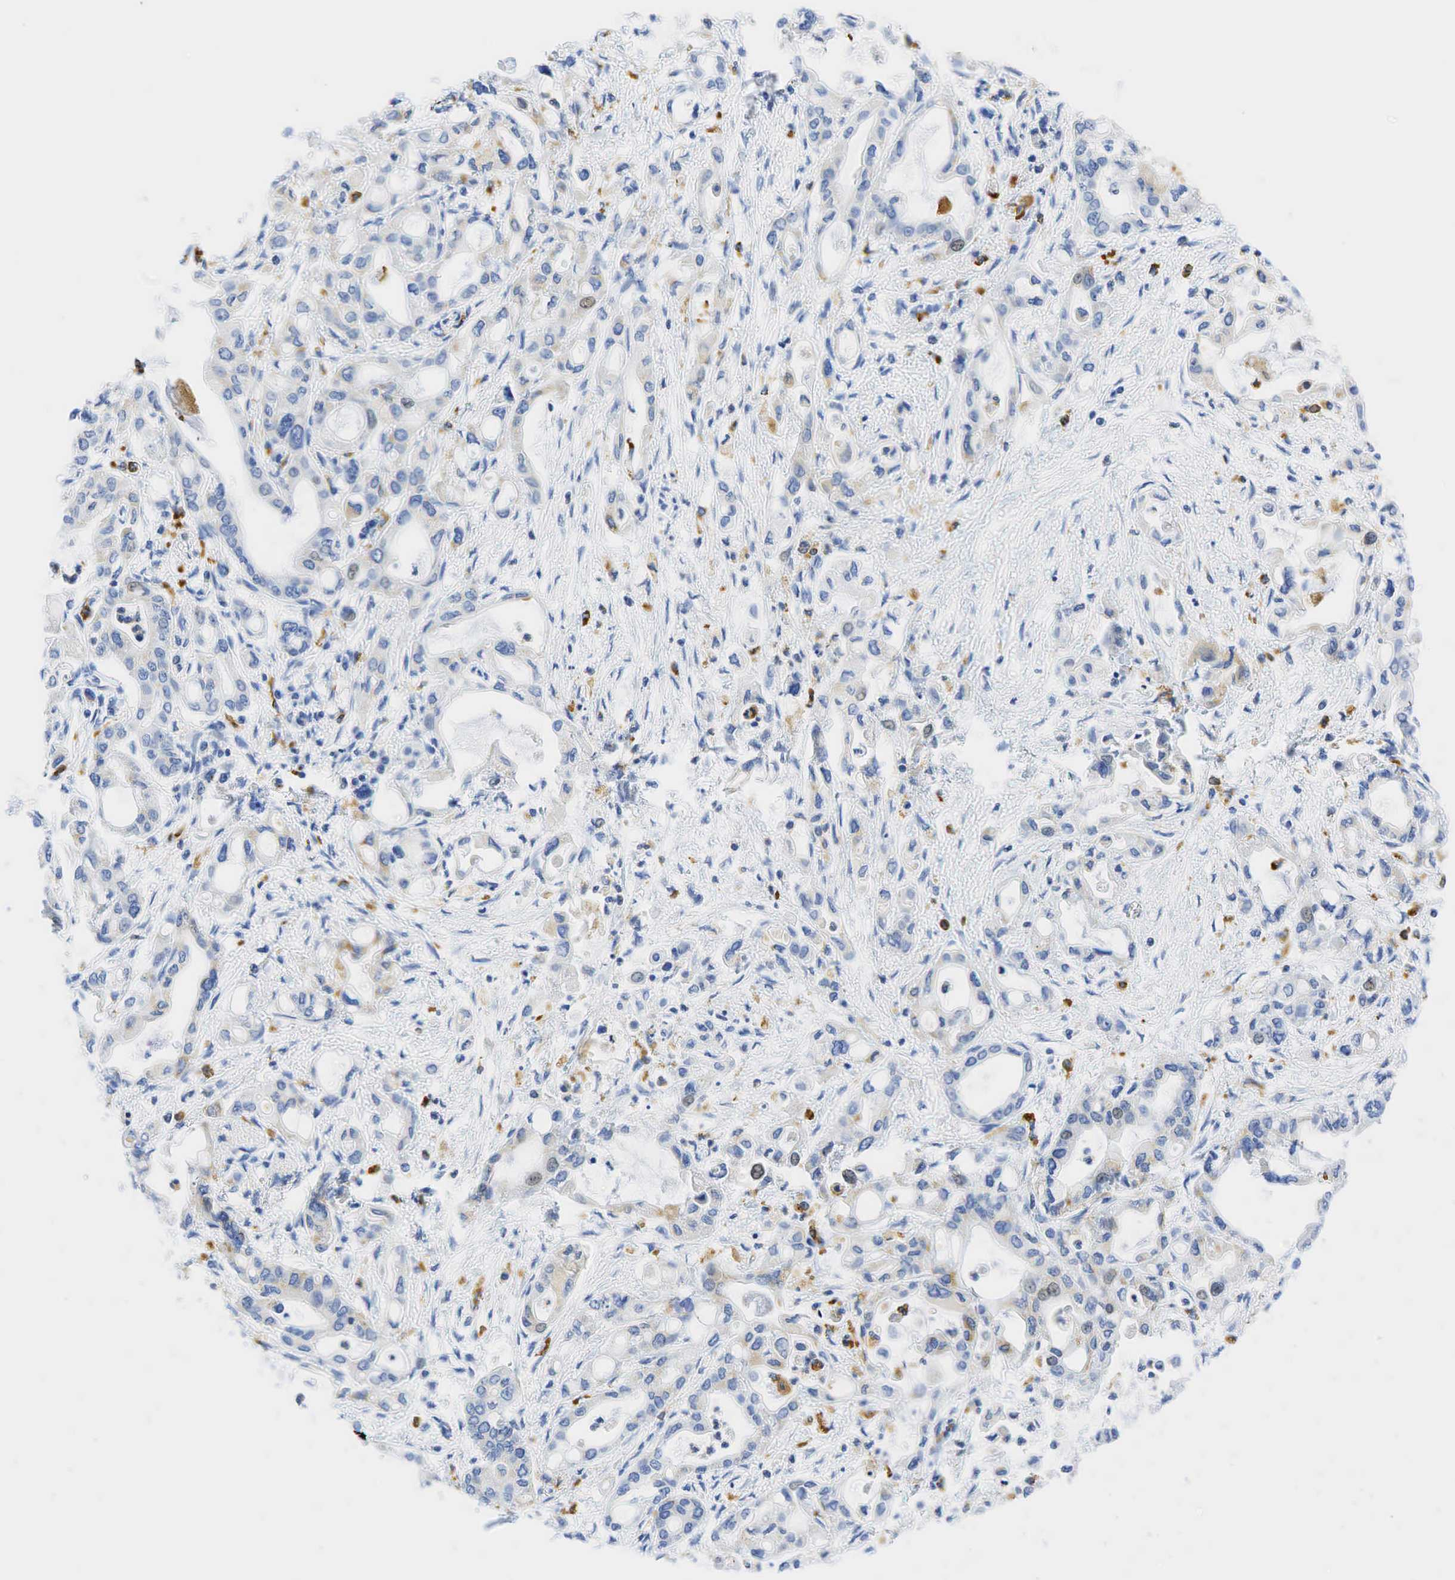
{"staining": {"intensity": "weak", "quantity": "<25%", "location": "cytoplasmic/membranous,nuclear"}, "tissue": "pancreatic cancer", "cell_type": "Tumor cells", "image_type": "cancer", "snomed": [{"axis": "morphology", "description": "Adenocarcinoma, NOS"}, {"axis": "topography", "description": "Pancreas"}], "caption": "IHC of human pancreatic adenocarcinoma reveals no expression in tumor cells.", "gene": "CD68", "patient": {"sex": "female", "age": 57}}